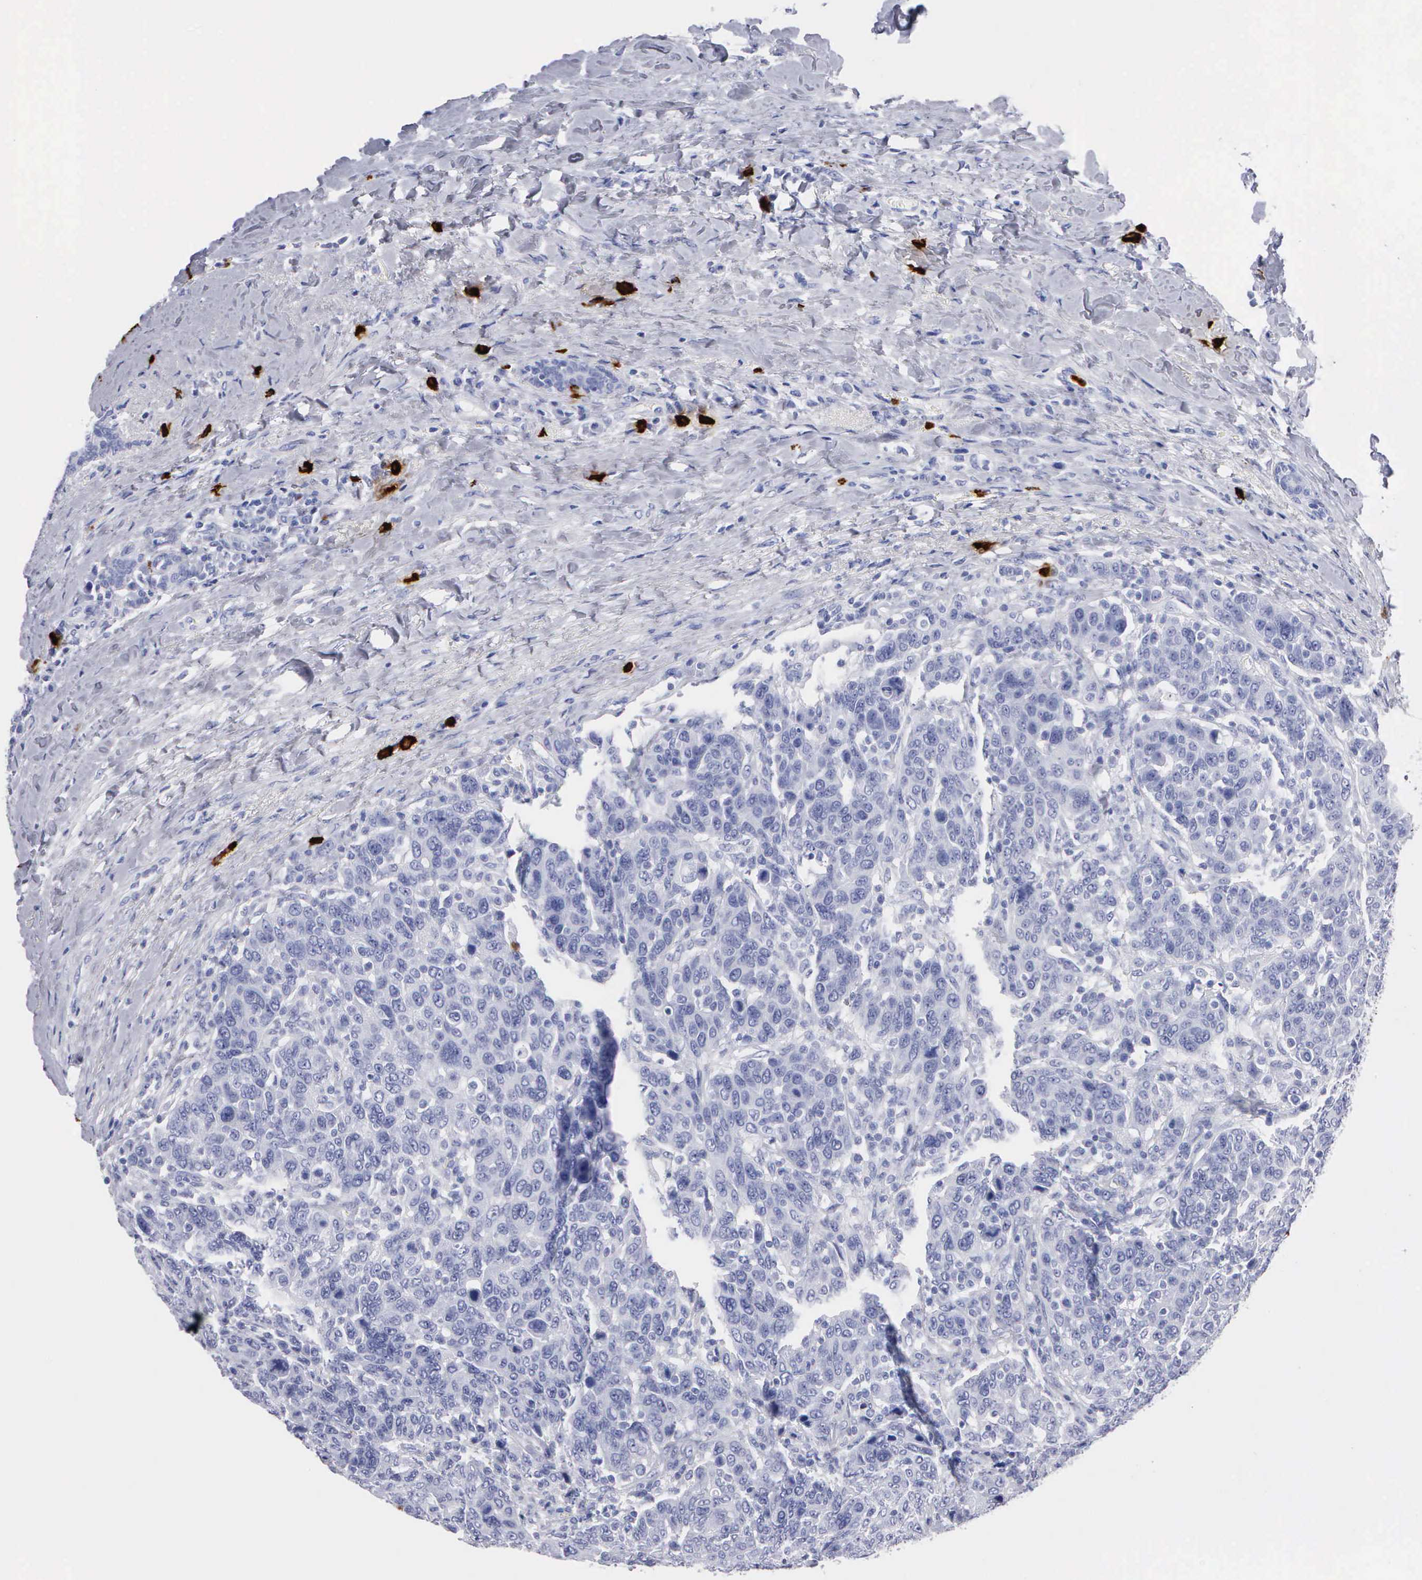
{"staining": {"intensity": "negative", "quantity": "none", "location": "none"}, "tissue": "breast cancer", "cell_type": "Tumor cells", "image_type": "cancer", "snomed": [{"axis": "morphology", "description": "Duct carcinoma"}, {"axis": "topography", "description": "Breast"}], "caption": "Micrograph shows no protein positivity in tumor cells of breast cancer (intraductal carcinoma) tissue.", "gene": "CTSG", "patient": {"sex": "female", "age": 37}}